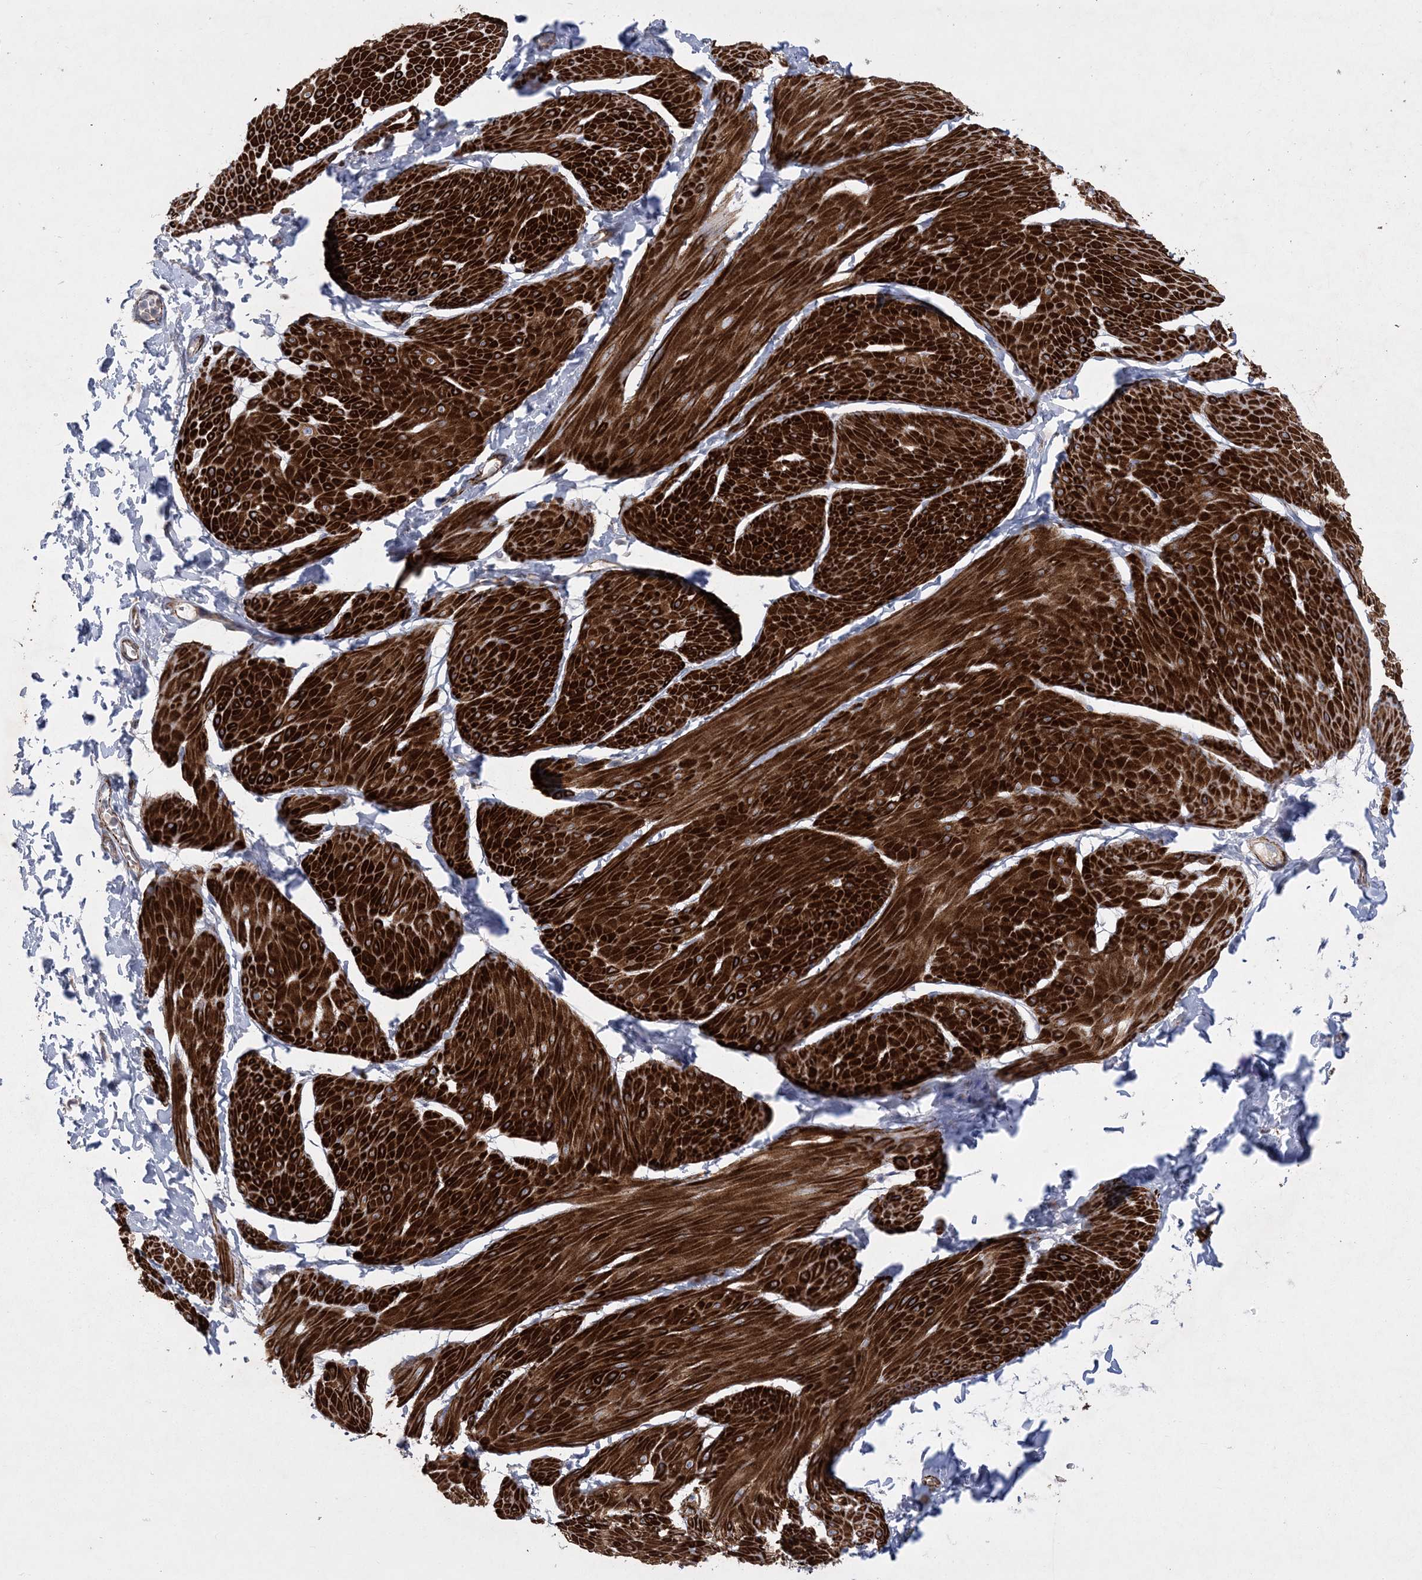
{"staining": {"intensity": "strong", "quantity": ">75%", "location": "cytoplasmic/membranous"}, "tissue": "smooth muscle", "cell_type": "Smooth muscle cells", "image_type": "normal", "snomed": [{"axis": "morphology", "description": "Urothelial carcinoma, High grade"}, {"axis": "topography", "description": "Urinary bladder"}], "caption": "Smooth muscle cells exhibit strong cytoplasmic/membranous expression in about >75% of cells in benign smooth muscle.", "gene": "ARSJ", "patient": {"sex": "male", "age": 46}}